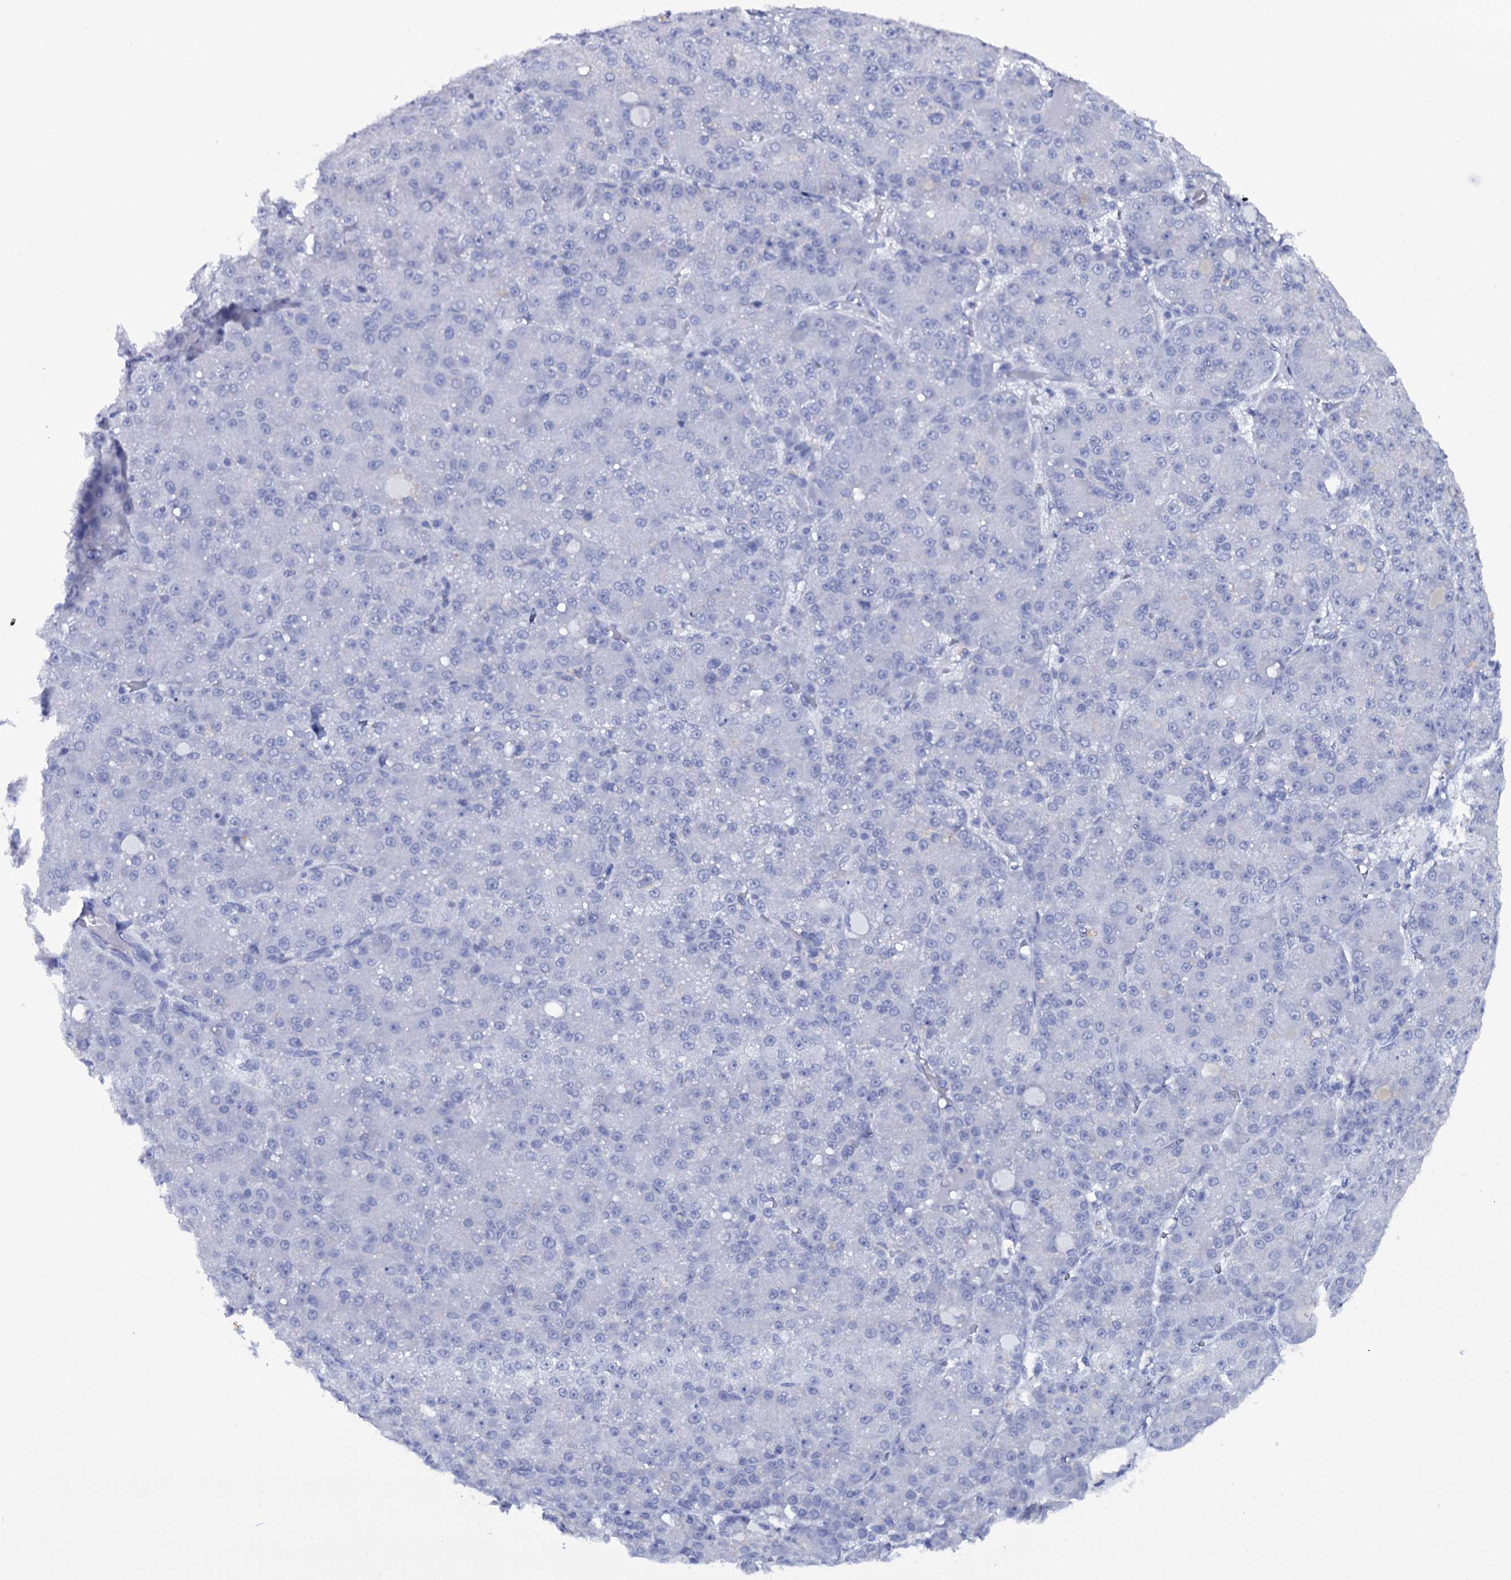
{"staining": {"intensity": "negative", "quantity": "none", "location": "none"}, "tissue": "liver cancer", "cell_type": "Tumor cells", "image_type": "cancer", "snomed": [{"axis": "morphology", "description": "Carcinoma, Hepatocellular, NOS"}, {"axis": "topography", "description": "Liver"}], "caption": "Immunohistochemical staining of liver cancer (hepatocellular carcinoma) exhibits no significant positivity in tumor cells.", "gene": "ITPRID2", "patient": {"sex": "male", "age": 67}}